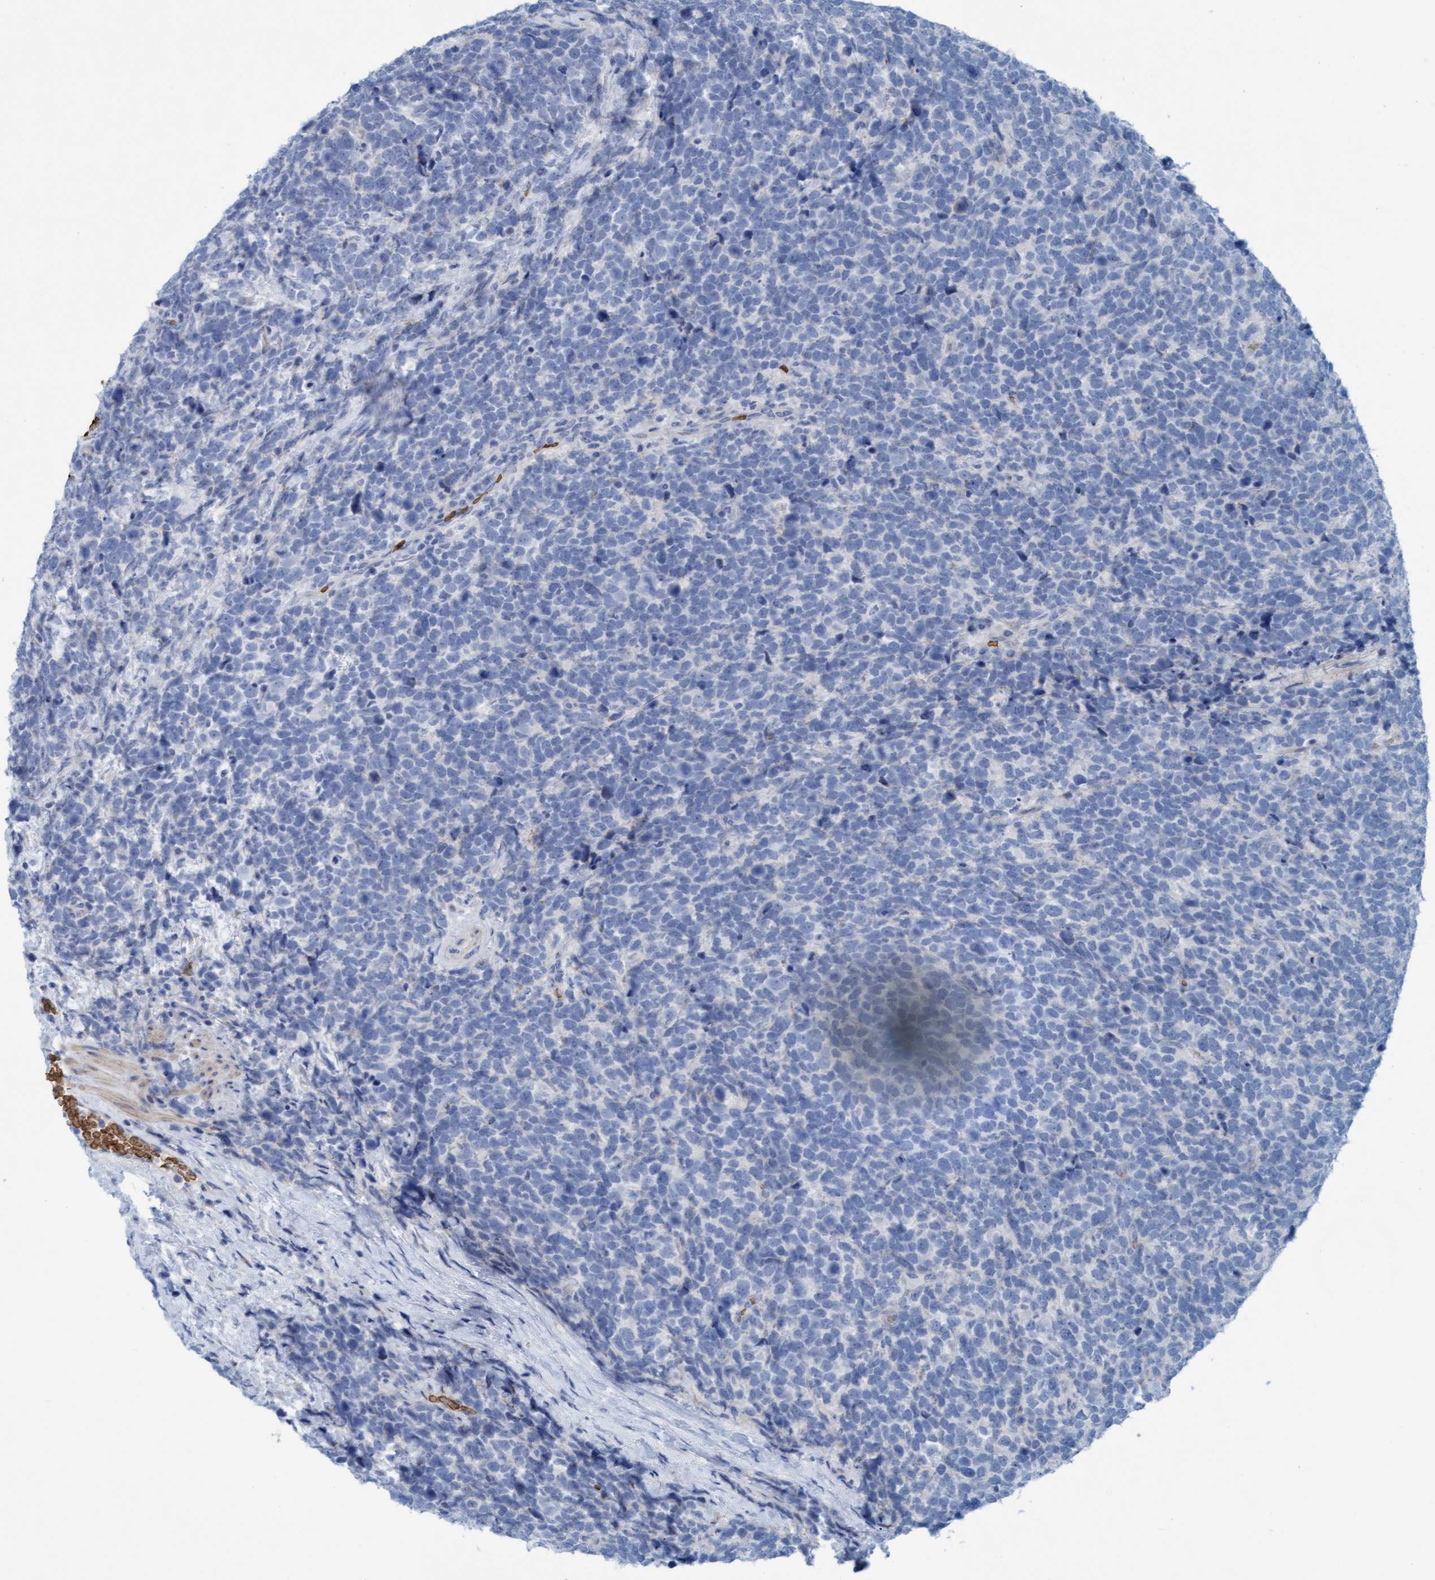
{"staining": {"intensity": "negative", "quantity": "none", "location": "none"}, "tissue": "urothelial cancer", "cell_type": "Tumor cells", "image_type": "cancer", "snomed": [{"axis": "morphology", "description": "Urothelial carcinoma, High grade"}, {"axis": "topography", "description": "Urinary bladder"}], "caption": "Tumor cells show no significant positivity in urothelial cancer.", "gene": "P2RX5", "patient": {"sex": "female", "age": 82}}